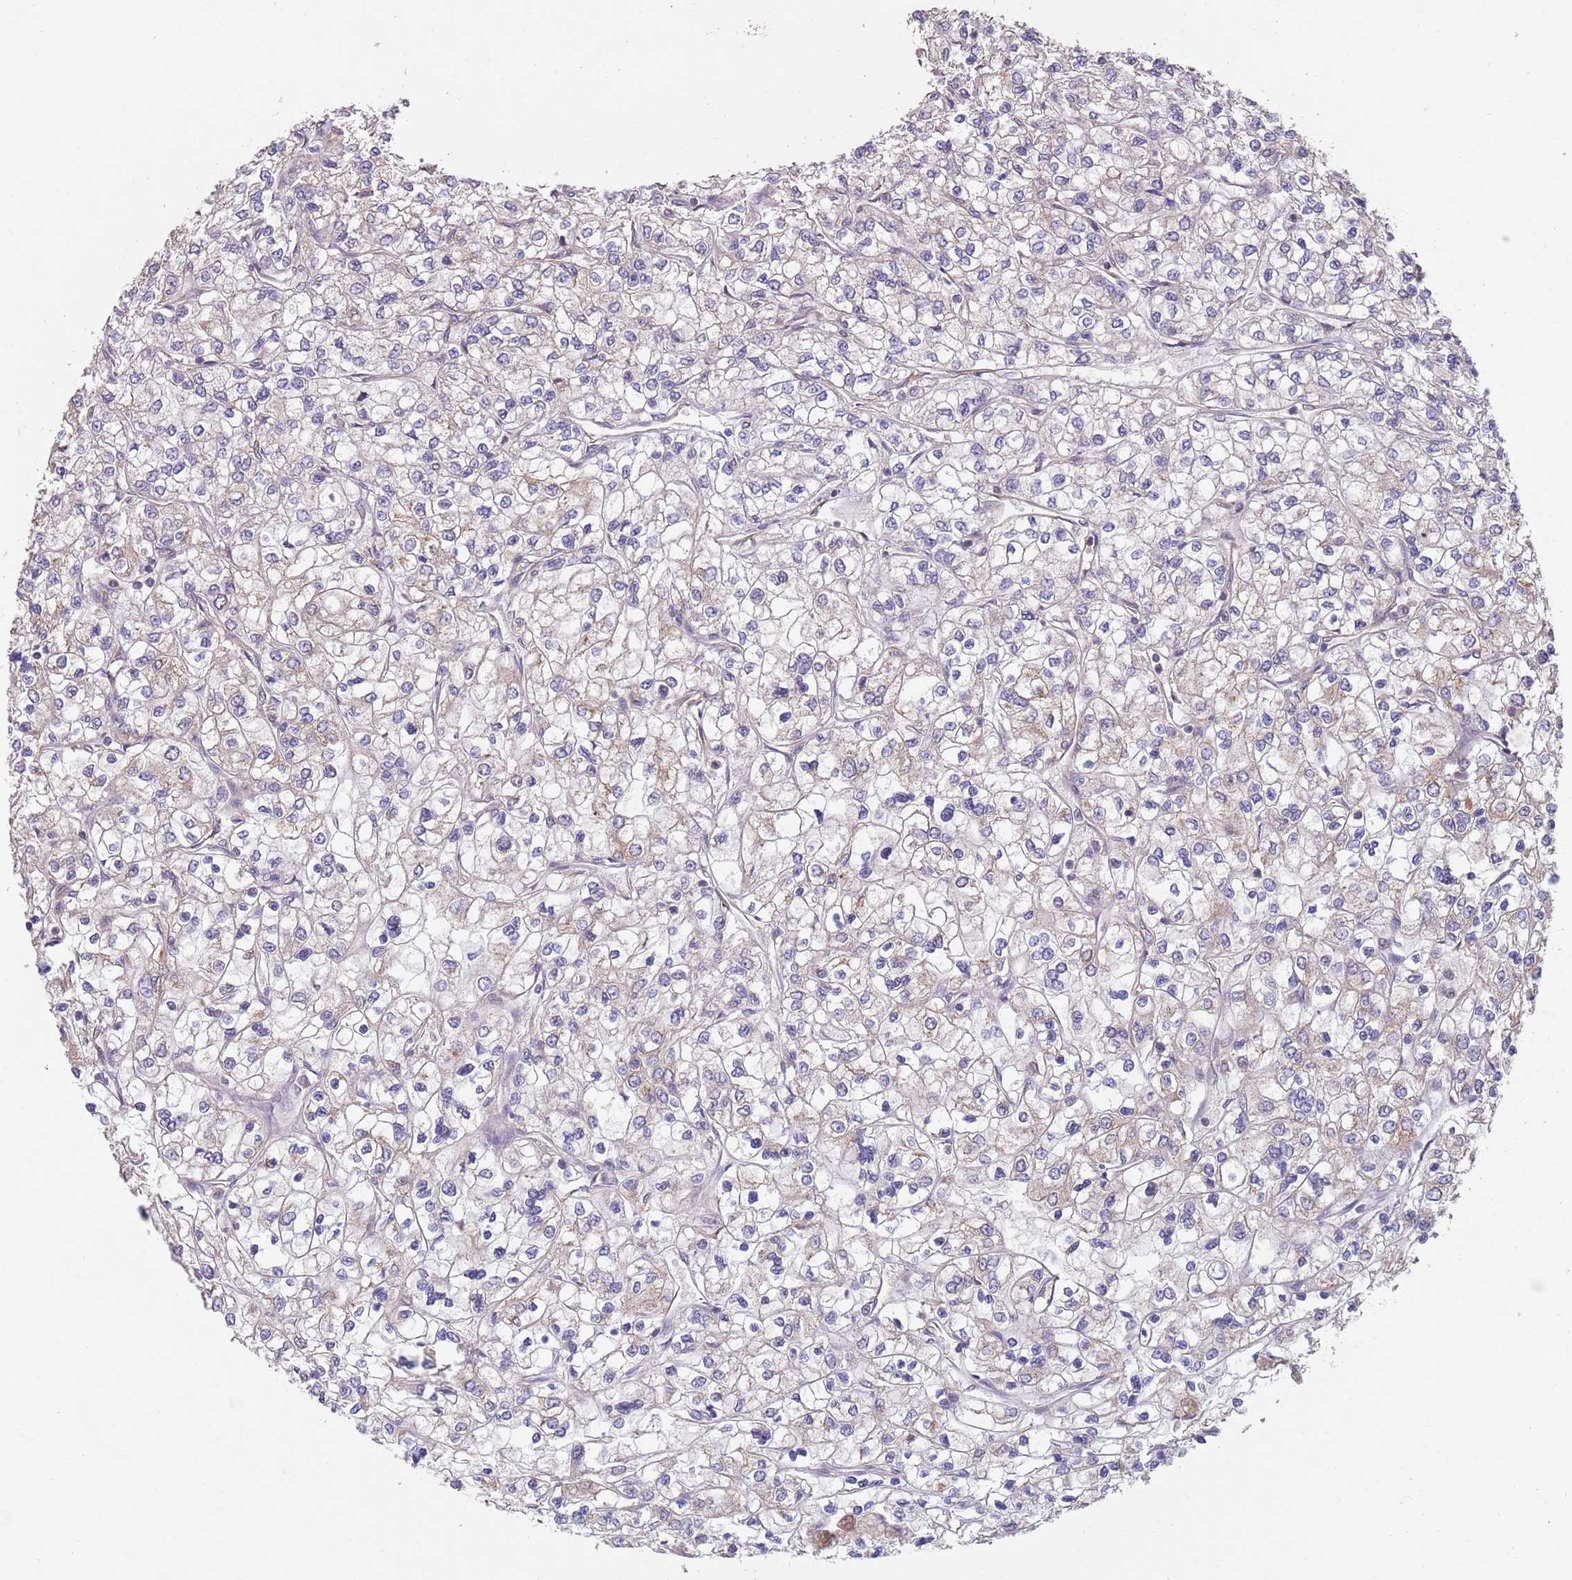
{"staining": {"intensity": "negative", "quantity": "none", "location": "none"}, "tissue": "renal cancer", "cell_type": "Tumor cells", "image_type": "cancer", "snomed": [{"axis": "morphology", "description": "Adenocarcinoma, NOS"}, {"axis": "topography", "description": "Kidney"}], "caption": "Human renal cancer (adenocarcinoma) stained for a protein using IHC exhibits no expression in tumor cells.", "gene": "CHD9", "patient": {"sex": "male", "age": 80}}